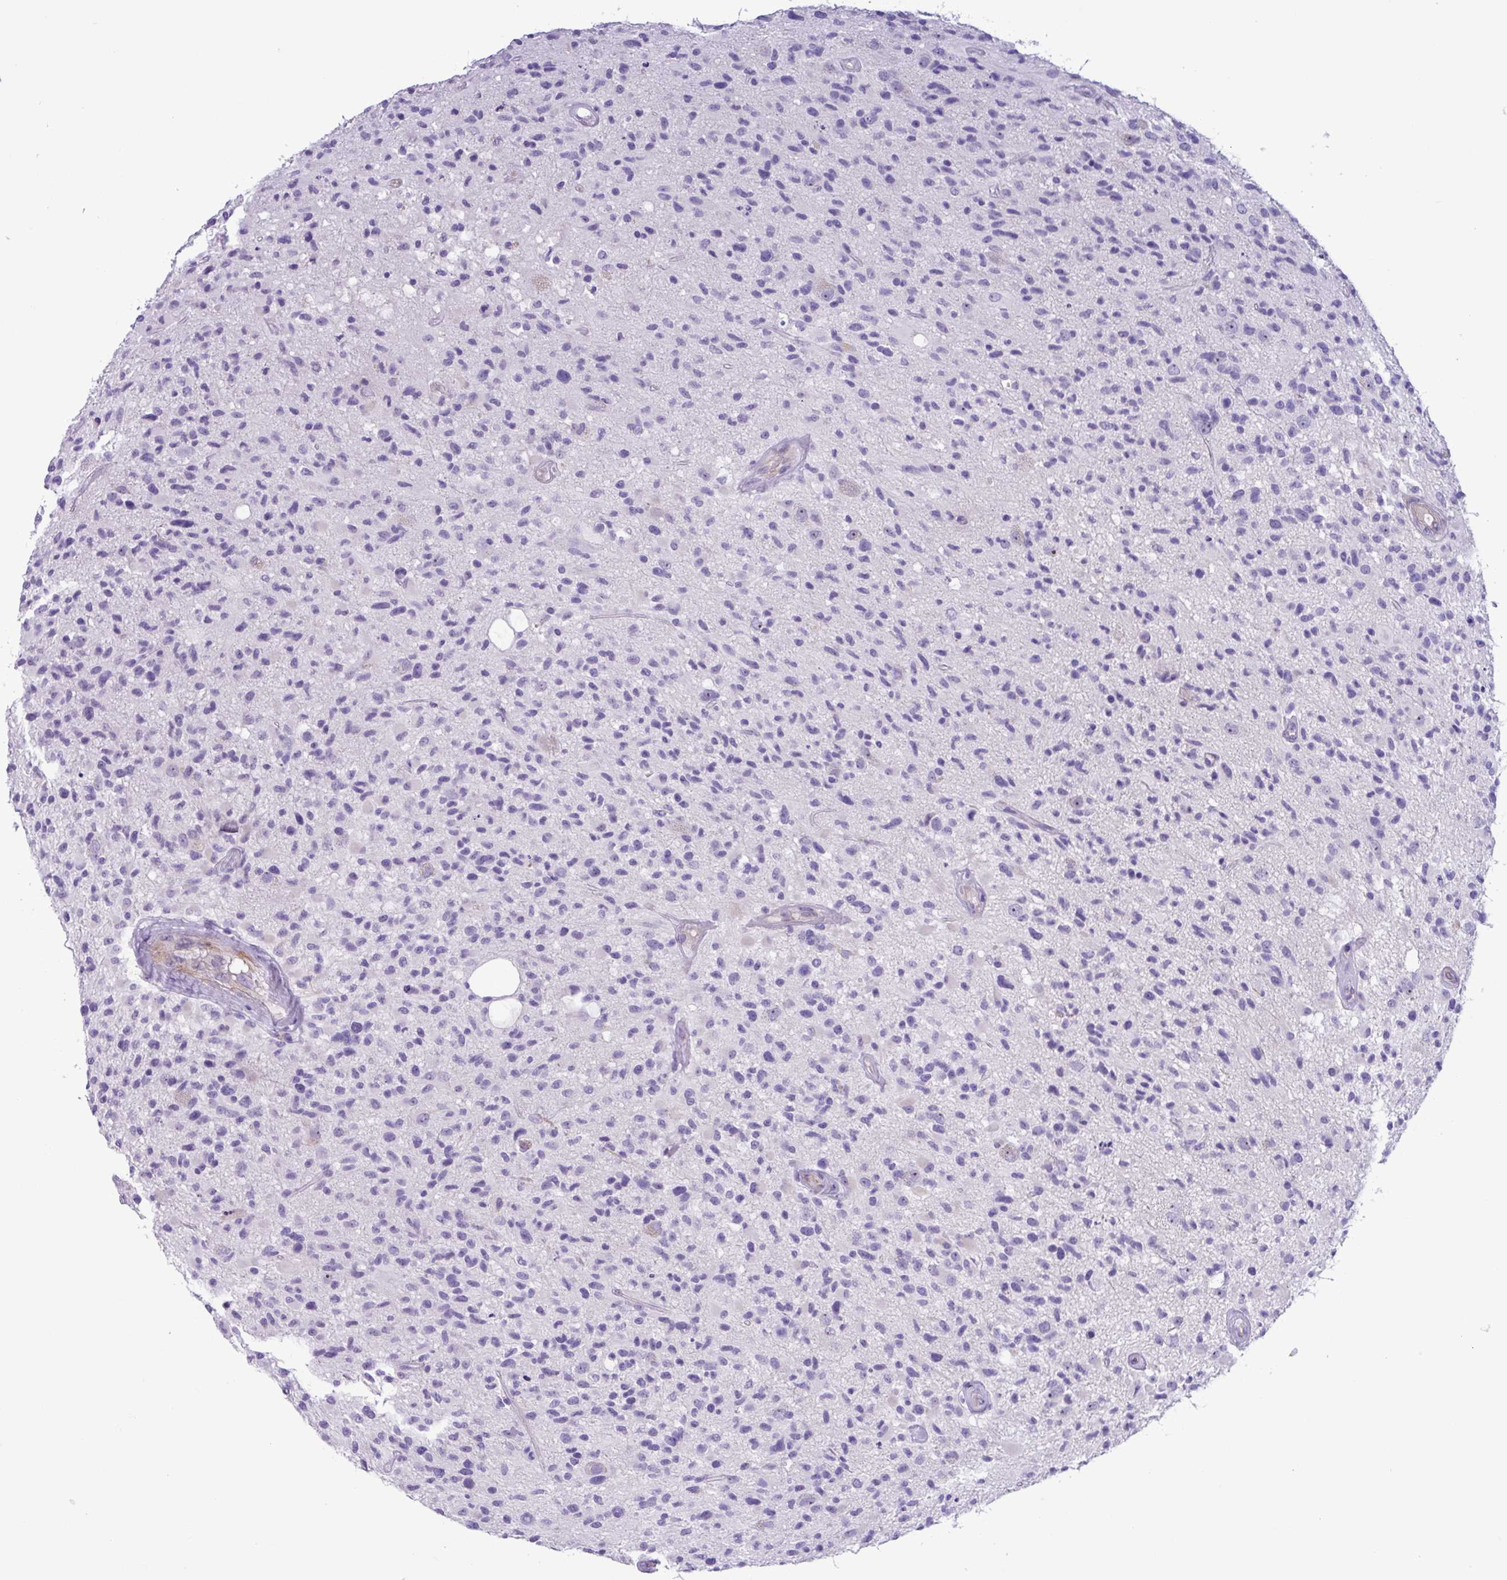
{"staining": {"intensity": "negative", "quantity": "none", "location": "none"}, "tissue": "glioma", "cell_type": "Tumor cells", "image_type": "cancer", "snomed": [{"axis": "morphology", "description": "Glioma, malignant, High grade"}, {"axis": "morphology", "description": "Glioblastoma, NOS"}, {"axis": "topography", "description": "Brain"}], "caption": "This is an IHC photomicrograph of glioma. There is no expression in tumor cells.", "gene": "MRM2", "patient": {"sex": "male", "age": 60}}